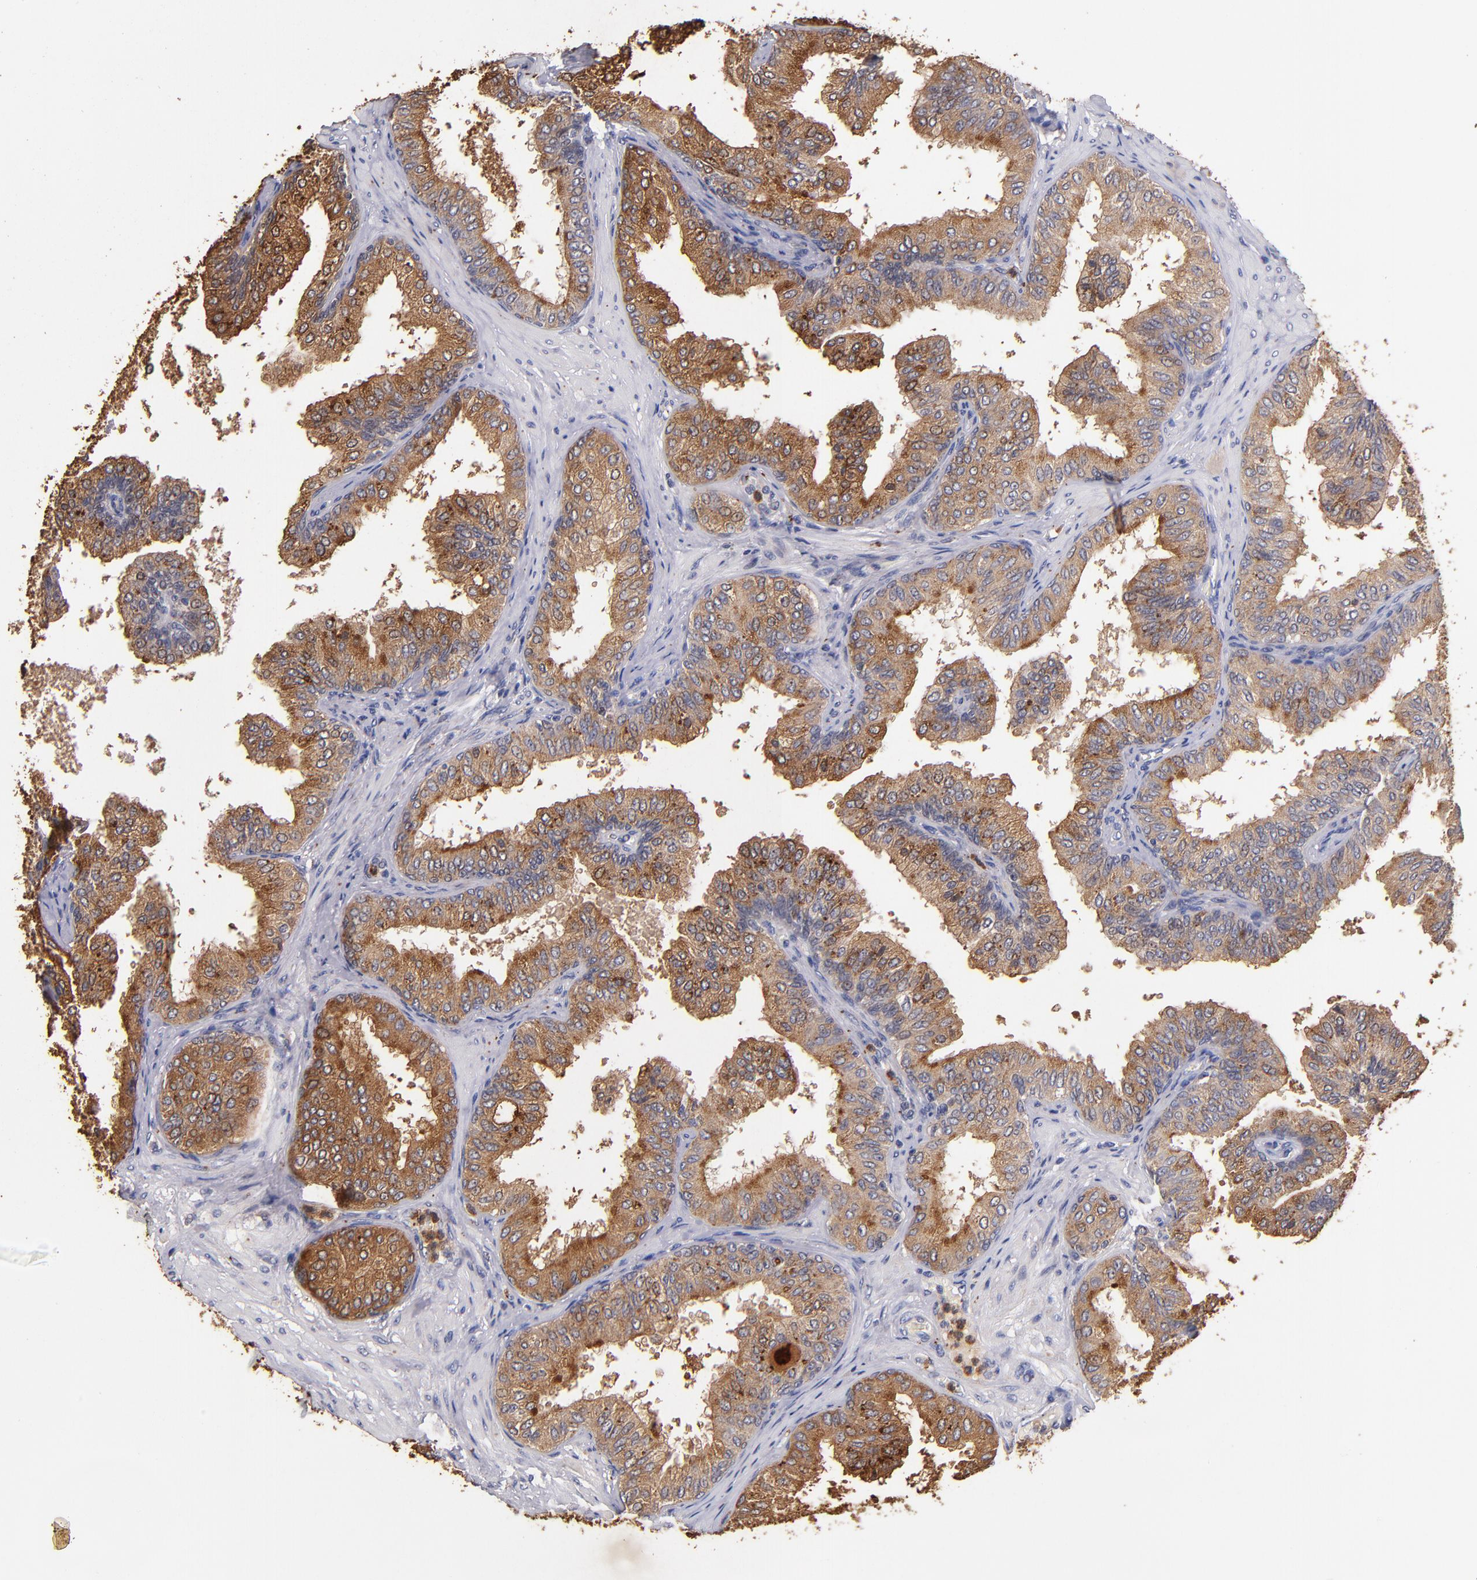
{"staining": {"intensity": "strong", "quantity": ">75%", "location": "cytoplasmic/membranous"}, "tissue": "prostate", "cell_type": "Glandular cells", "image_type": "normal", "snomed": [{"axis": "morphology", "description": "Normal tissue, NOS"}, {"axis": "topography", "description": "Prostate"}], "caption": "Immunohistochemical staining of benign human prostate shows strong cytoplasmic/membranous protein expression in about >75% of glandular cells.", "gene": "TTLL12", "patient": {"sex": "male", "age": 60}}